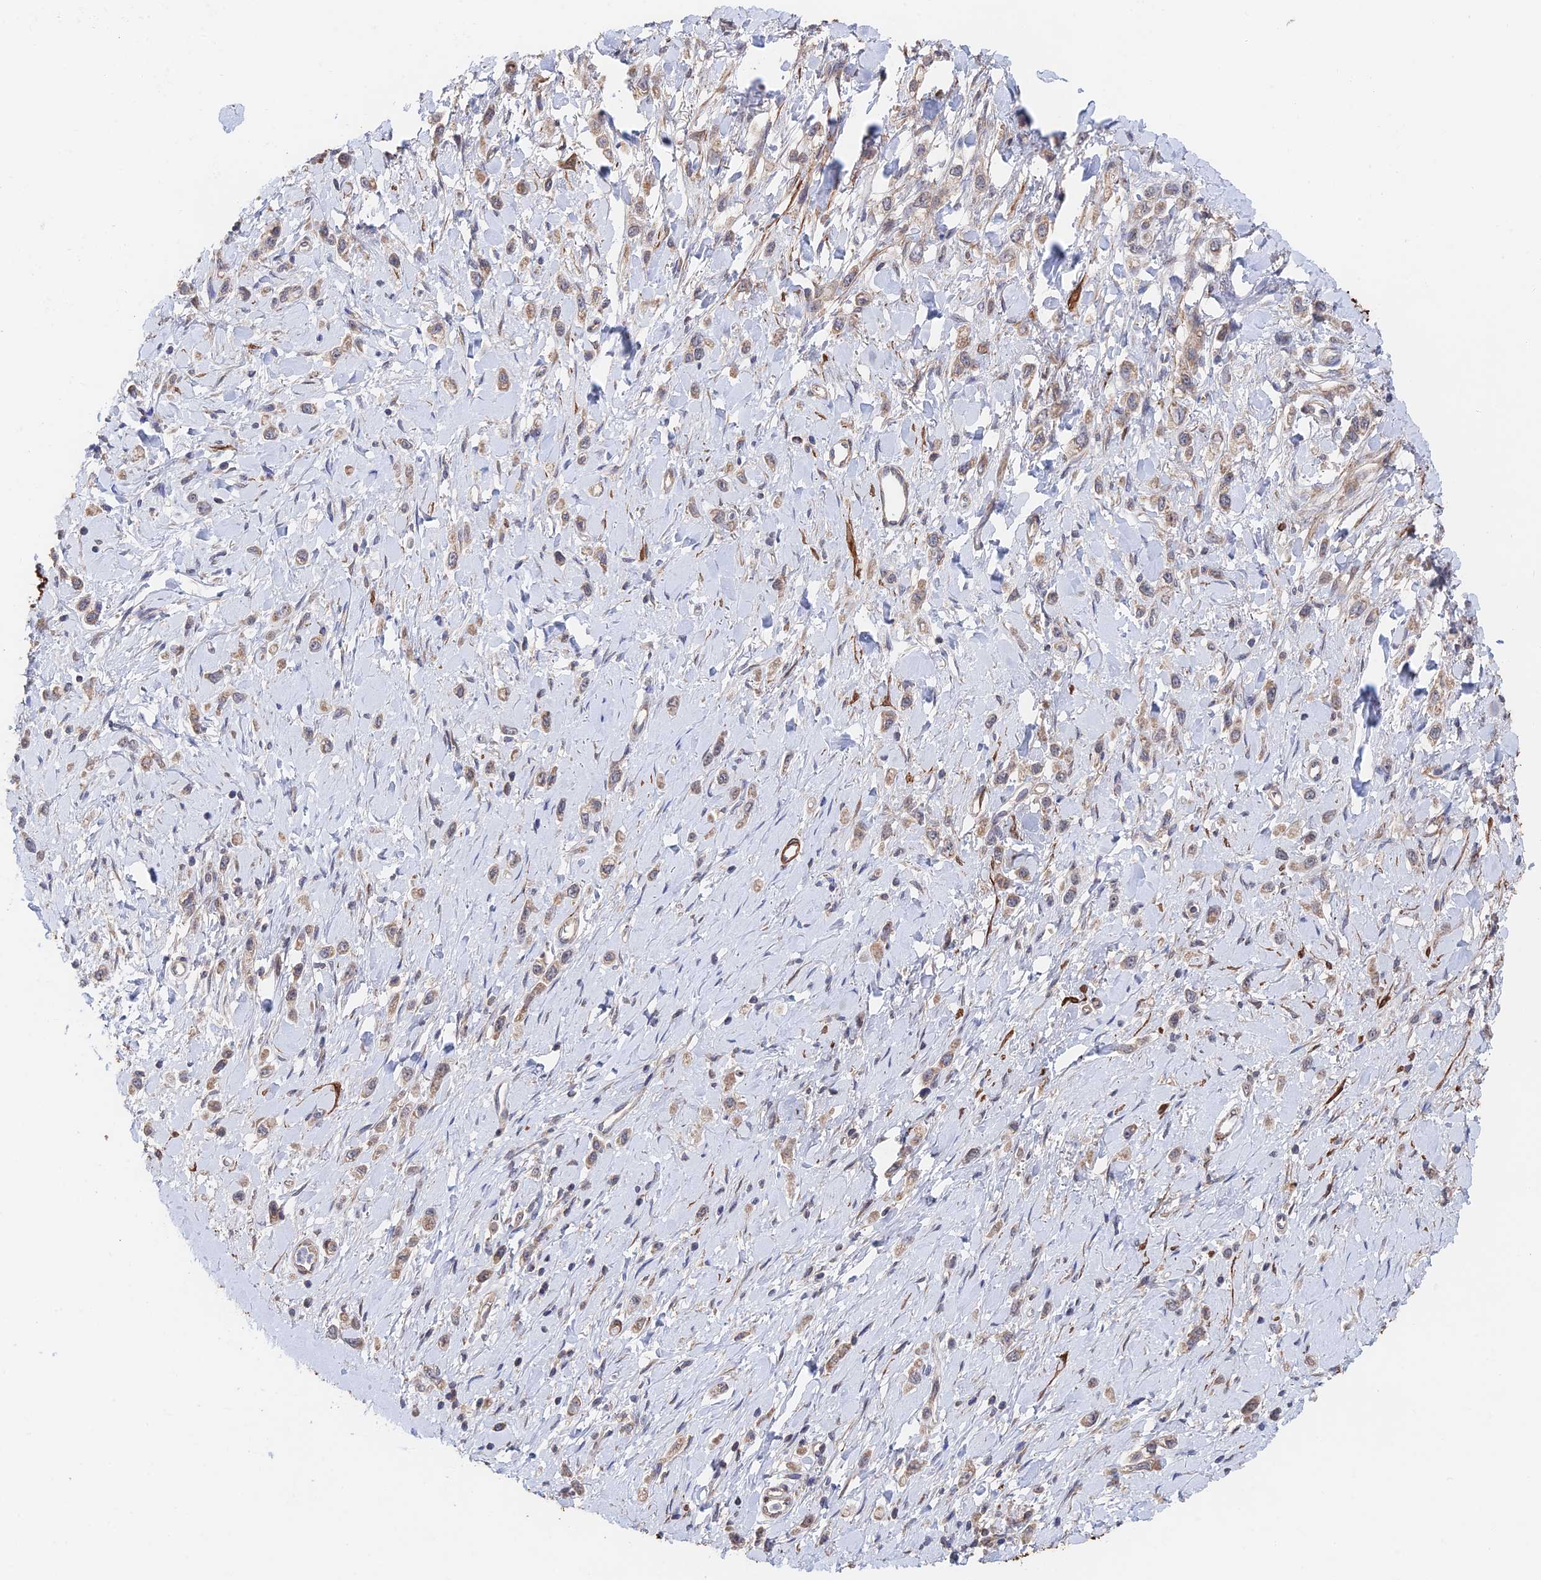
{"staining": {"intensity": "weak", "quantity": ">75%", "location": "cytoplasmic/membranous"}, "tissue": "stomach cancer", "cell_type": "Tumor cells", "image_type": "cancer", "snomed": [{"axis": "morphology", "description": "Adenocarcinoma, NOS"}, {"axis": "topography", "description": "Stomach"}], "caption": "Protein positivity by immunohistochemistry (IHC) displays weak cytoplasmic/membranous staining in approximately >75% of tumor cells in stomach adenocarcinoma. The staining was performed using DAB (3,3'-diaminobenzidine), with brown indicating positive protein expression. Nuclei are stained blue with hematoxylin.", "gene": "ZNF320", "patient": {"sex": "female", "age": 65}}